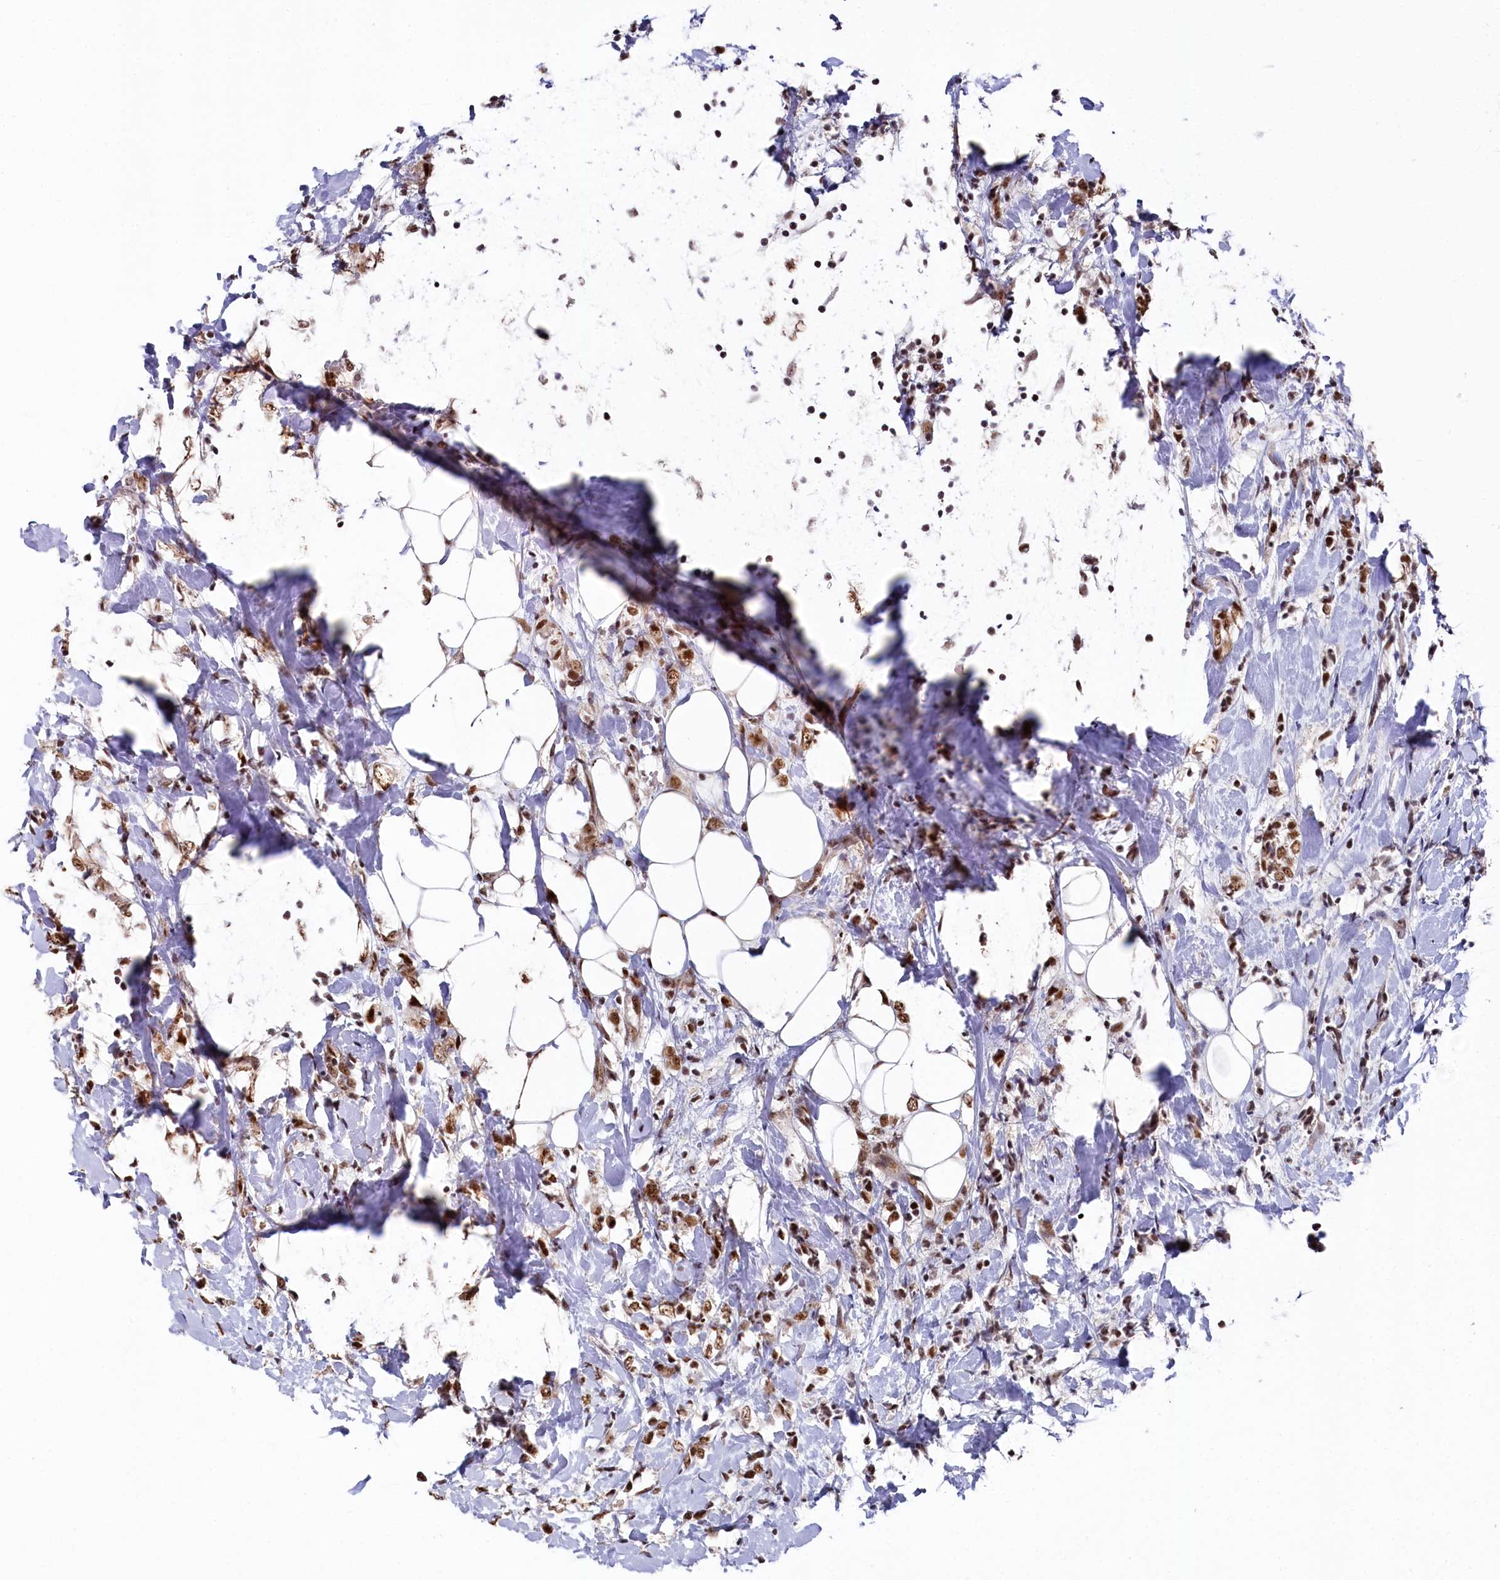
{"staining": {"intensity": "moderate", "quantity": ">75%", "location": "nuclear"}, "tissue": "breast cancer", "cell_type": "Tumor cells", "image_type": "cancer", "snomed": [{"axis": "morphology", "description": "Normal tissue, NOS"}, {"axis": "morphology", "description": "Lobular carcinoma"}, {"axis": "topography", "description": "Breast"}], "caption": "Brown immunohistochemical staining in human breast cancer reveals moderate nuclear staining in about >75% of tumor cells.", "gene": "POLR2H", "patient": {"sex": "female", "age": 47}}